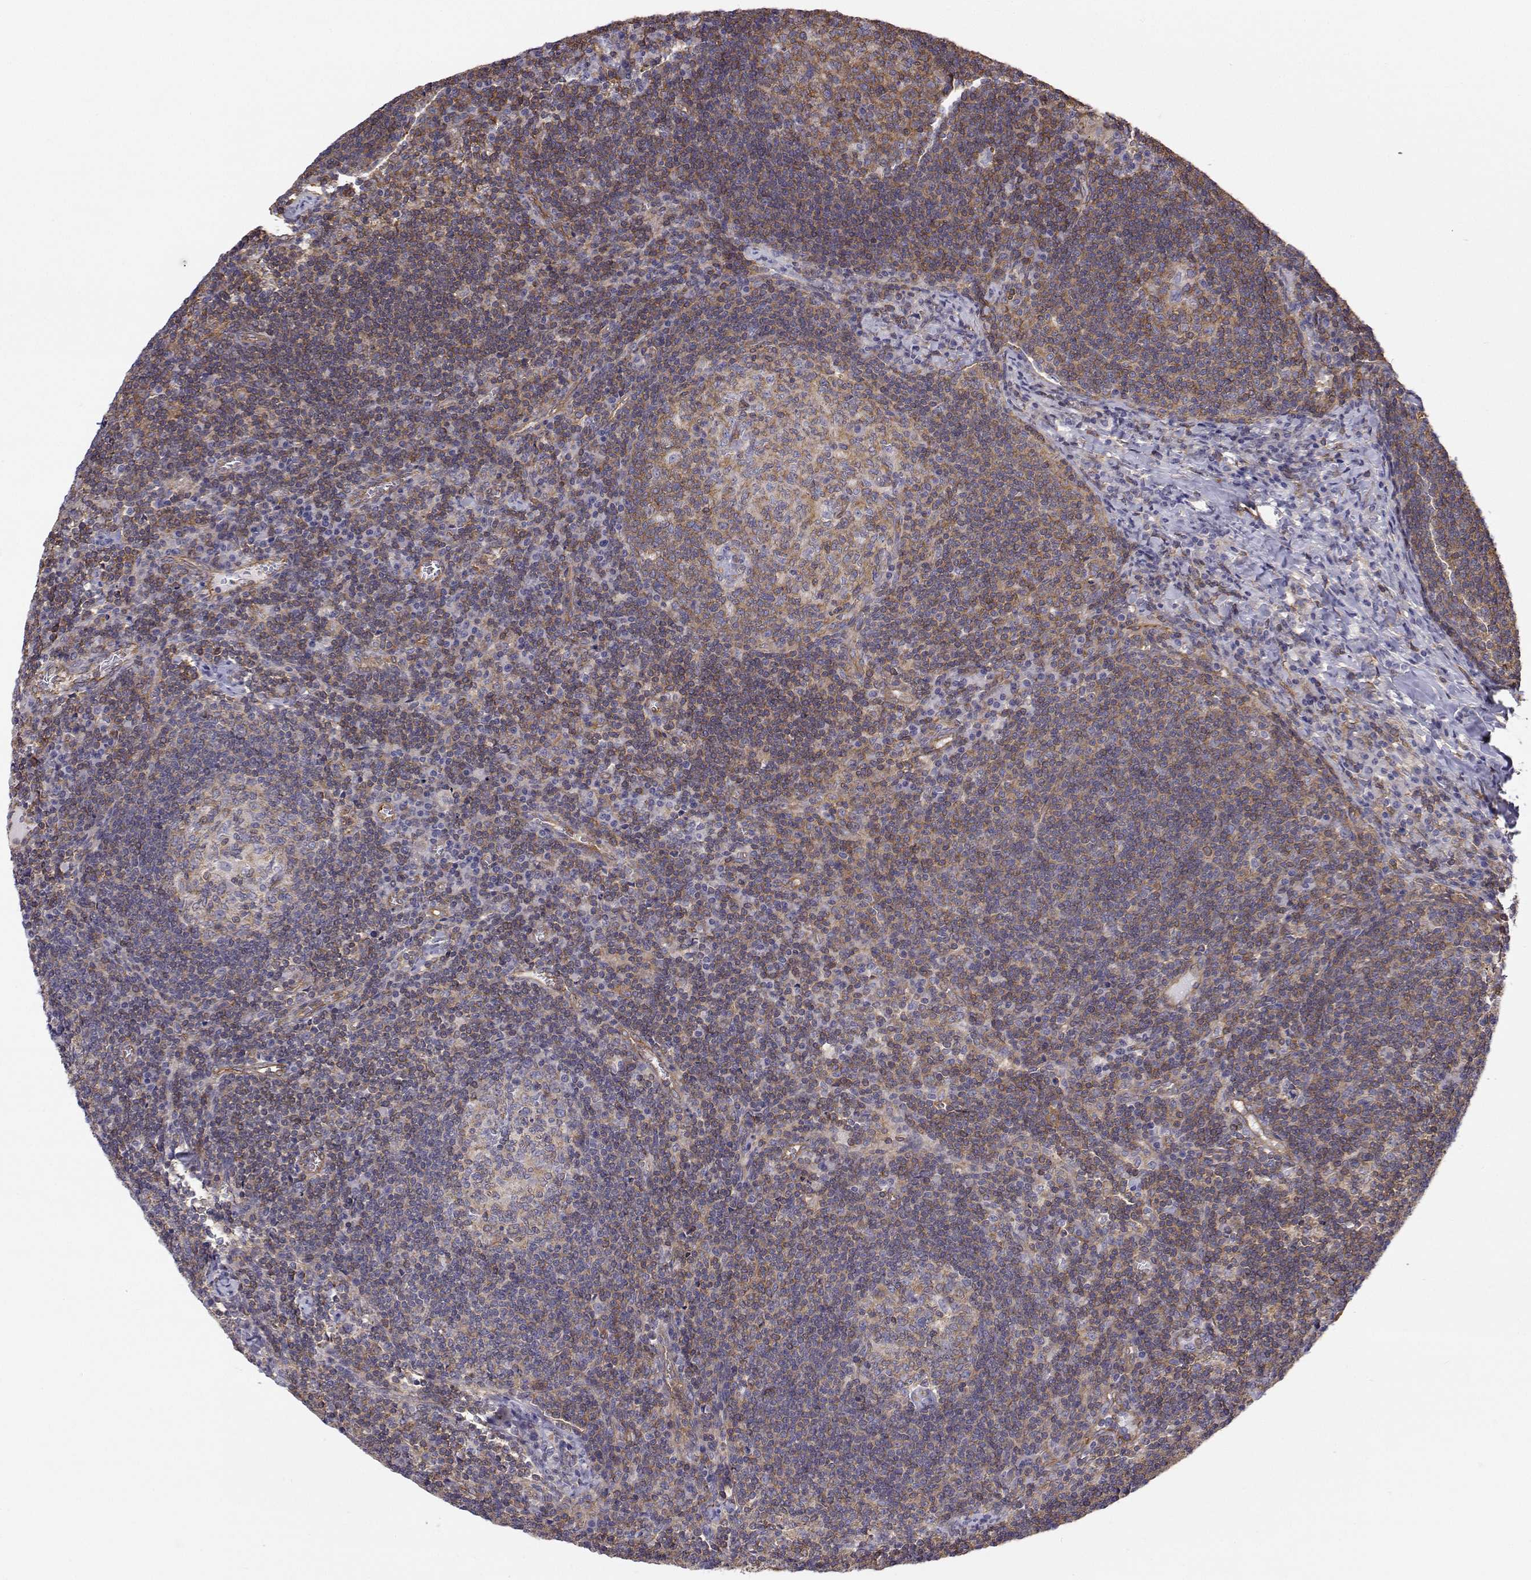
{"staining": {"intensity": "moderate", "quantity": "25%-75%", "location": "cytoplasmic/membranous"}, "tissue": "lymph node", "cell_type": "Germinal center cells", "image_type": "normal", "snomed": [{"axis": "morphology", "description": "Normal tissue, NOS"}, {"axis": "topography", "description": "Lymph node"}], "caption": "Immunohistochemistry (IHC) of normal human lymph node reveals medium levels of moderate cytoplasmic/membranous expression in about 25%-75% of germinal center cells.", "gene": "MYH9", "patient": {"sex": "male", "age": 67}}